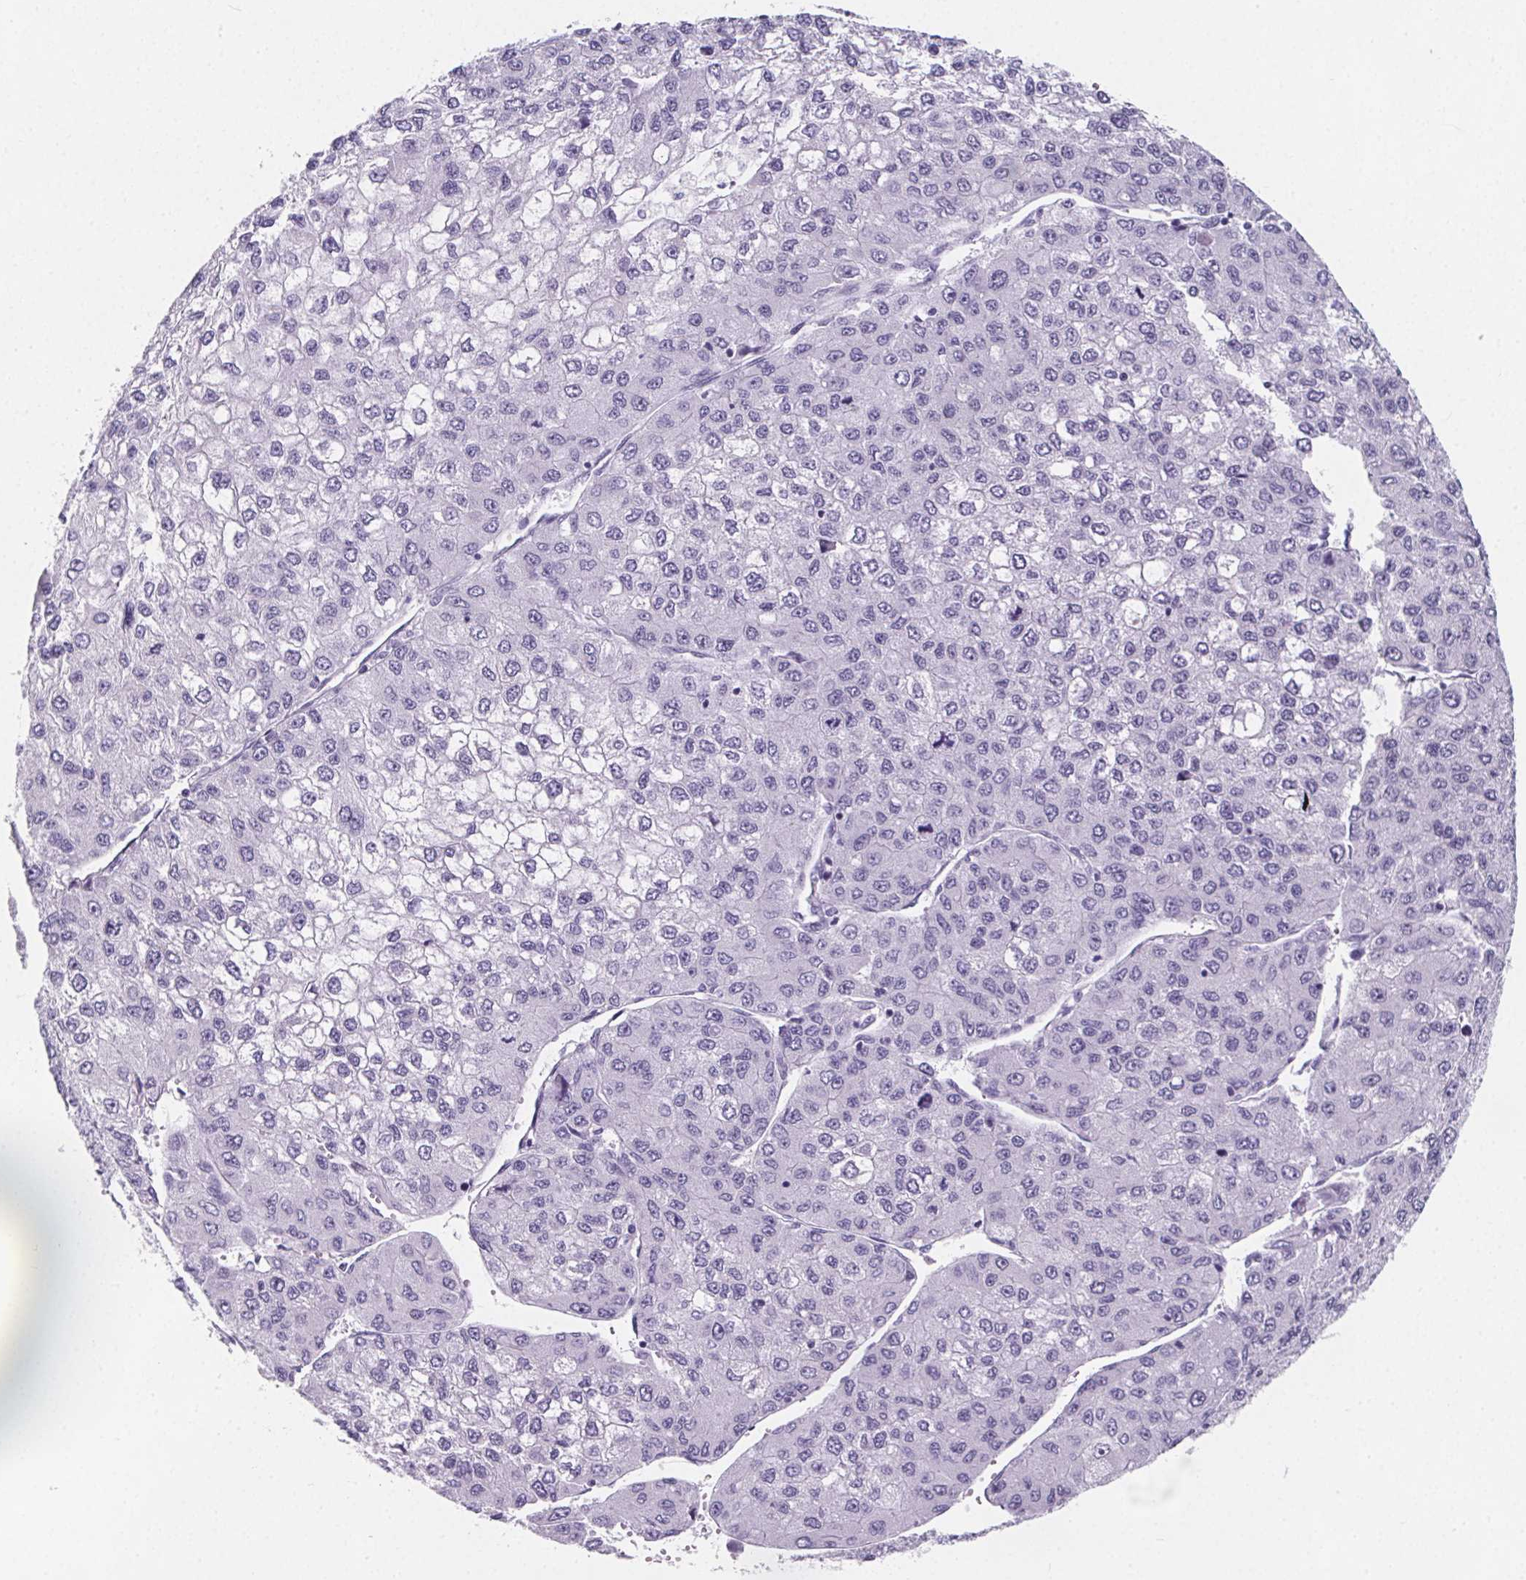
{"staining": {"intensity": "negative", "quantity": "none", "location": "none"}, "tissue": "liver cancer", "cell_type": "Tumor cells", "image_type": "cancer", "snomed": [{"axis": "morphology", "description": "Carcinoma, Hepatocellular, NOS"}, {"axis": "topography", "description": "Liver"}], "caption": "Image shows no protein expression in tumor cells of liver cancer (hepatocellular carcinoma) tissue. (DAB (3,3'-diaminobenzidine) immunohistochemistry, high magnification).", "gene": "ADRB1", "patient": {"sex": "female", "age": 66}}